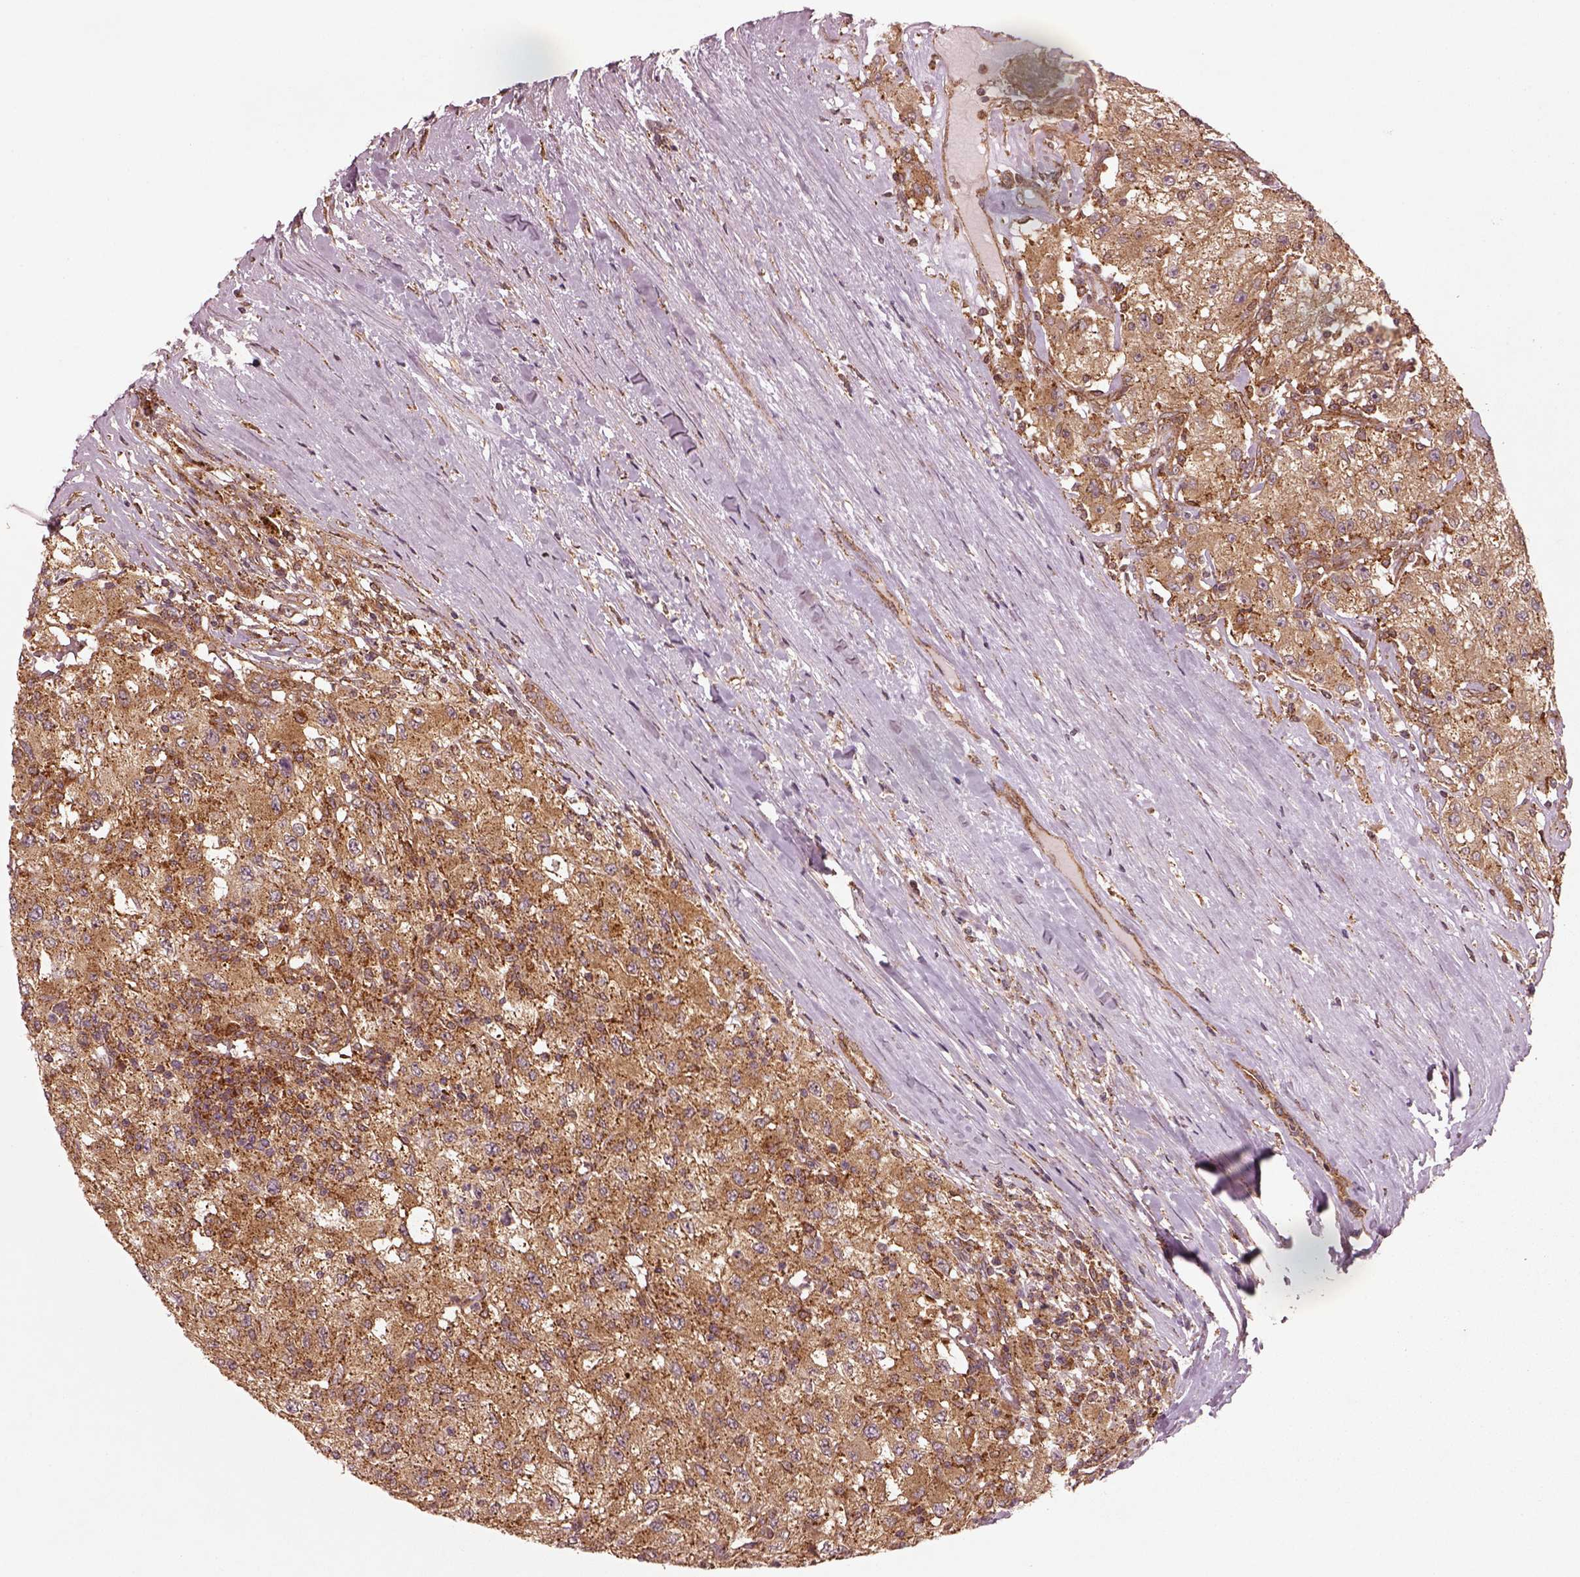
{"staining": {"intensity": "moderate", "quantity": "25%-75%", "location": "cytoplasmic/membranous"}, "tissue": "renal cancer", "cell_type": "Tumor cells", "image_type": "cancer", "snomed": [{"axis": "morphology", "description": "Adenocarcinoma, NOS"}, {"axis": "topography", "description": "Kidney"}], "caption": "Protein analysis of renal cancer (adenocarcinoma) tissue exhibits moderate cytoplasmic/membranous positivity in about 25%-75% of tumor cells. The protein is stained brown, and the nuclei are stained in blue (DAB IHC with brightfield microscopy, high magnification).", "gene": "WASHC2A", "patient": {"sex": "female", "age": 67}}